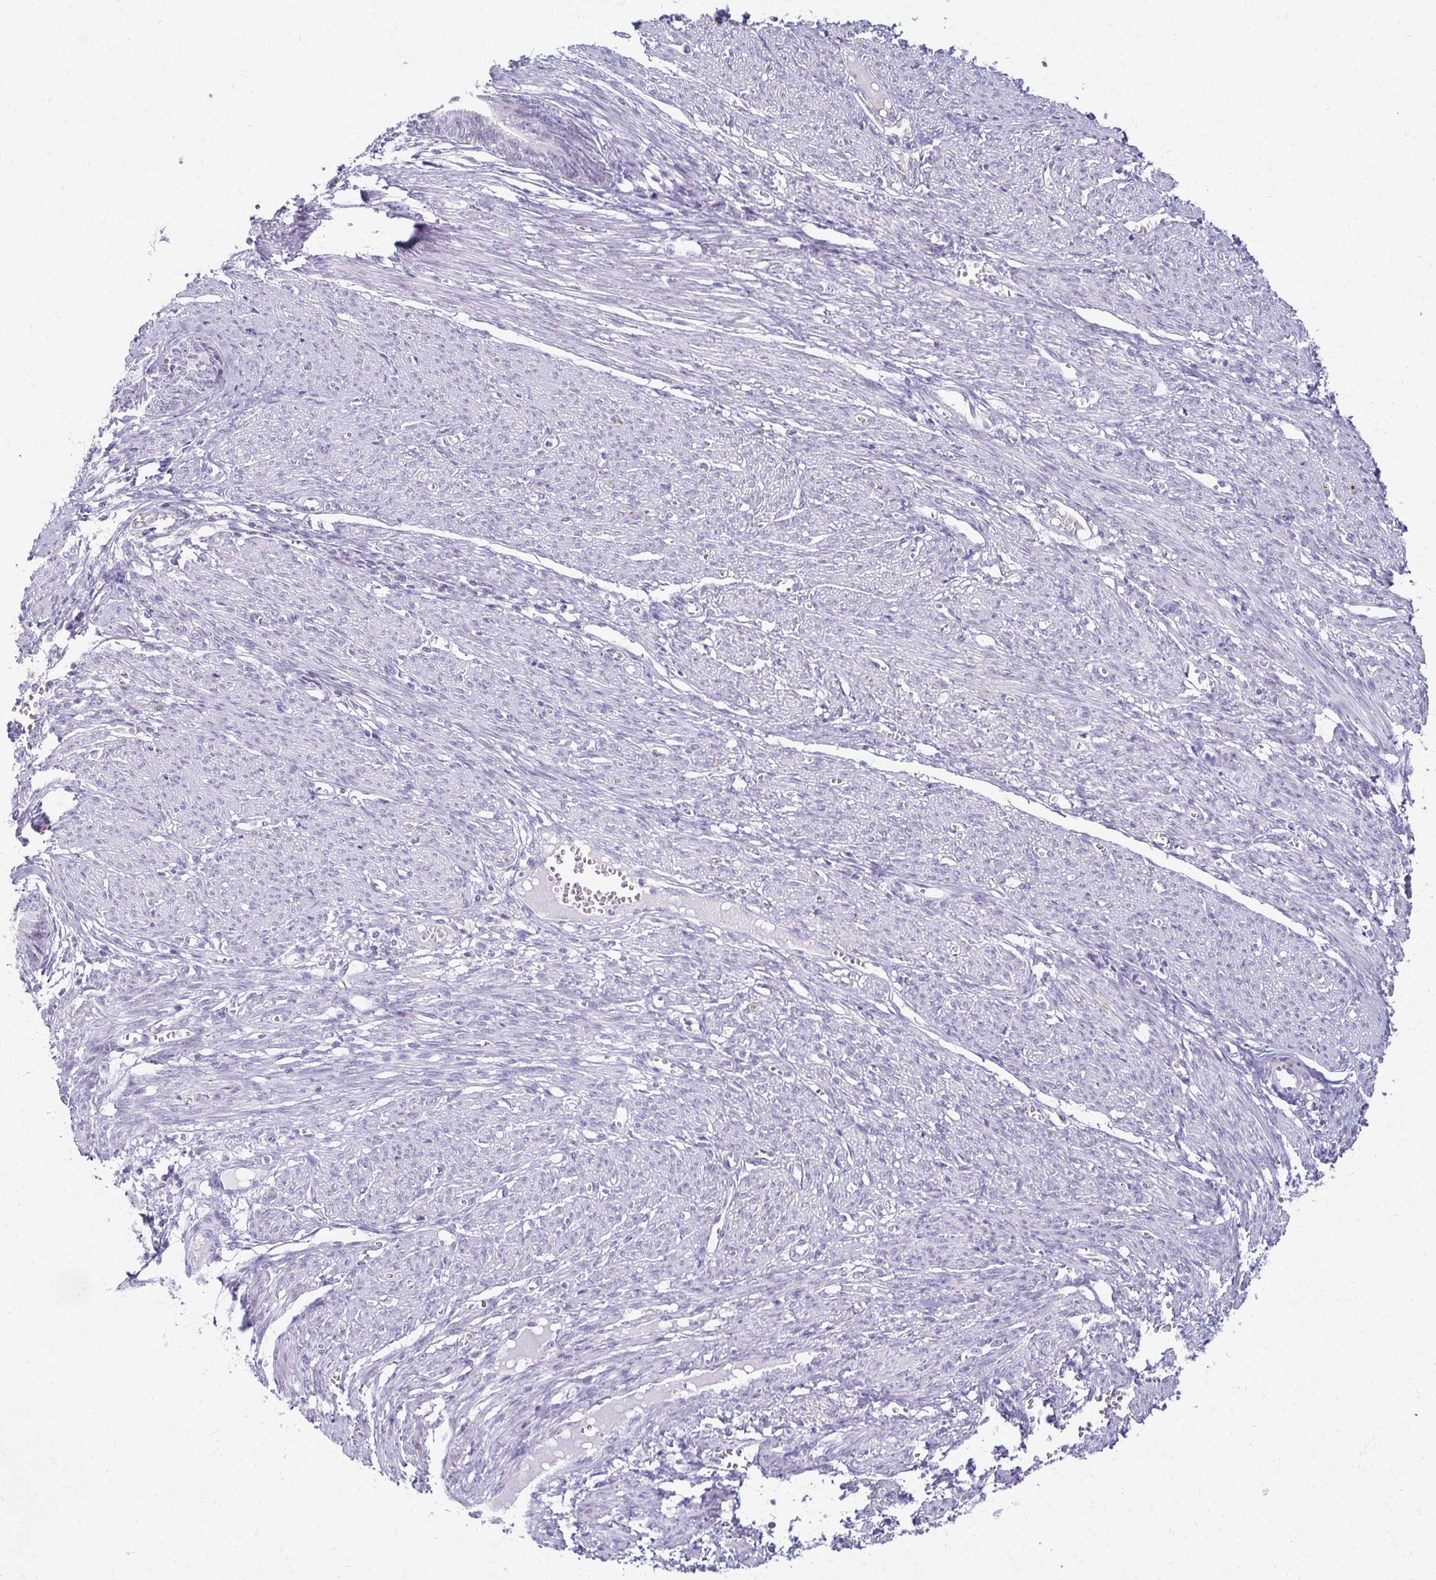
{"staining": {"intensity": "negative", "quantity": "none", "location": "none"}, "tissue": "endometrial cancer", "cell_type": "Tumor cells", "image_type": "cancer", "snomed": [{"axis": "morphology", "description": "Adenocarcinoma, NOS"}, {"axis": "topography", "description": "Endometrium"}], "caption": "The photomicrograph shows no staining of tumor cells in adenocarcinoma (endometrial).", "gene": "FCGR2B", "patient": {"sex": "female", "age": 68}}